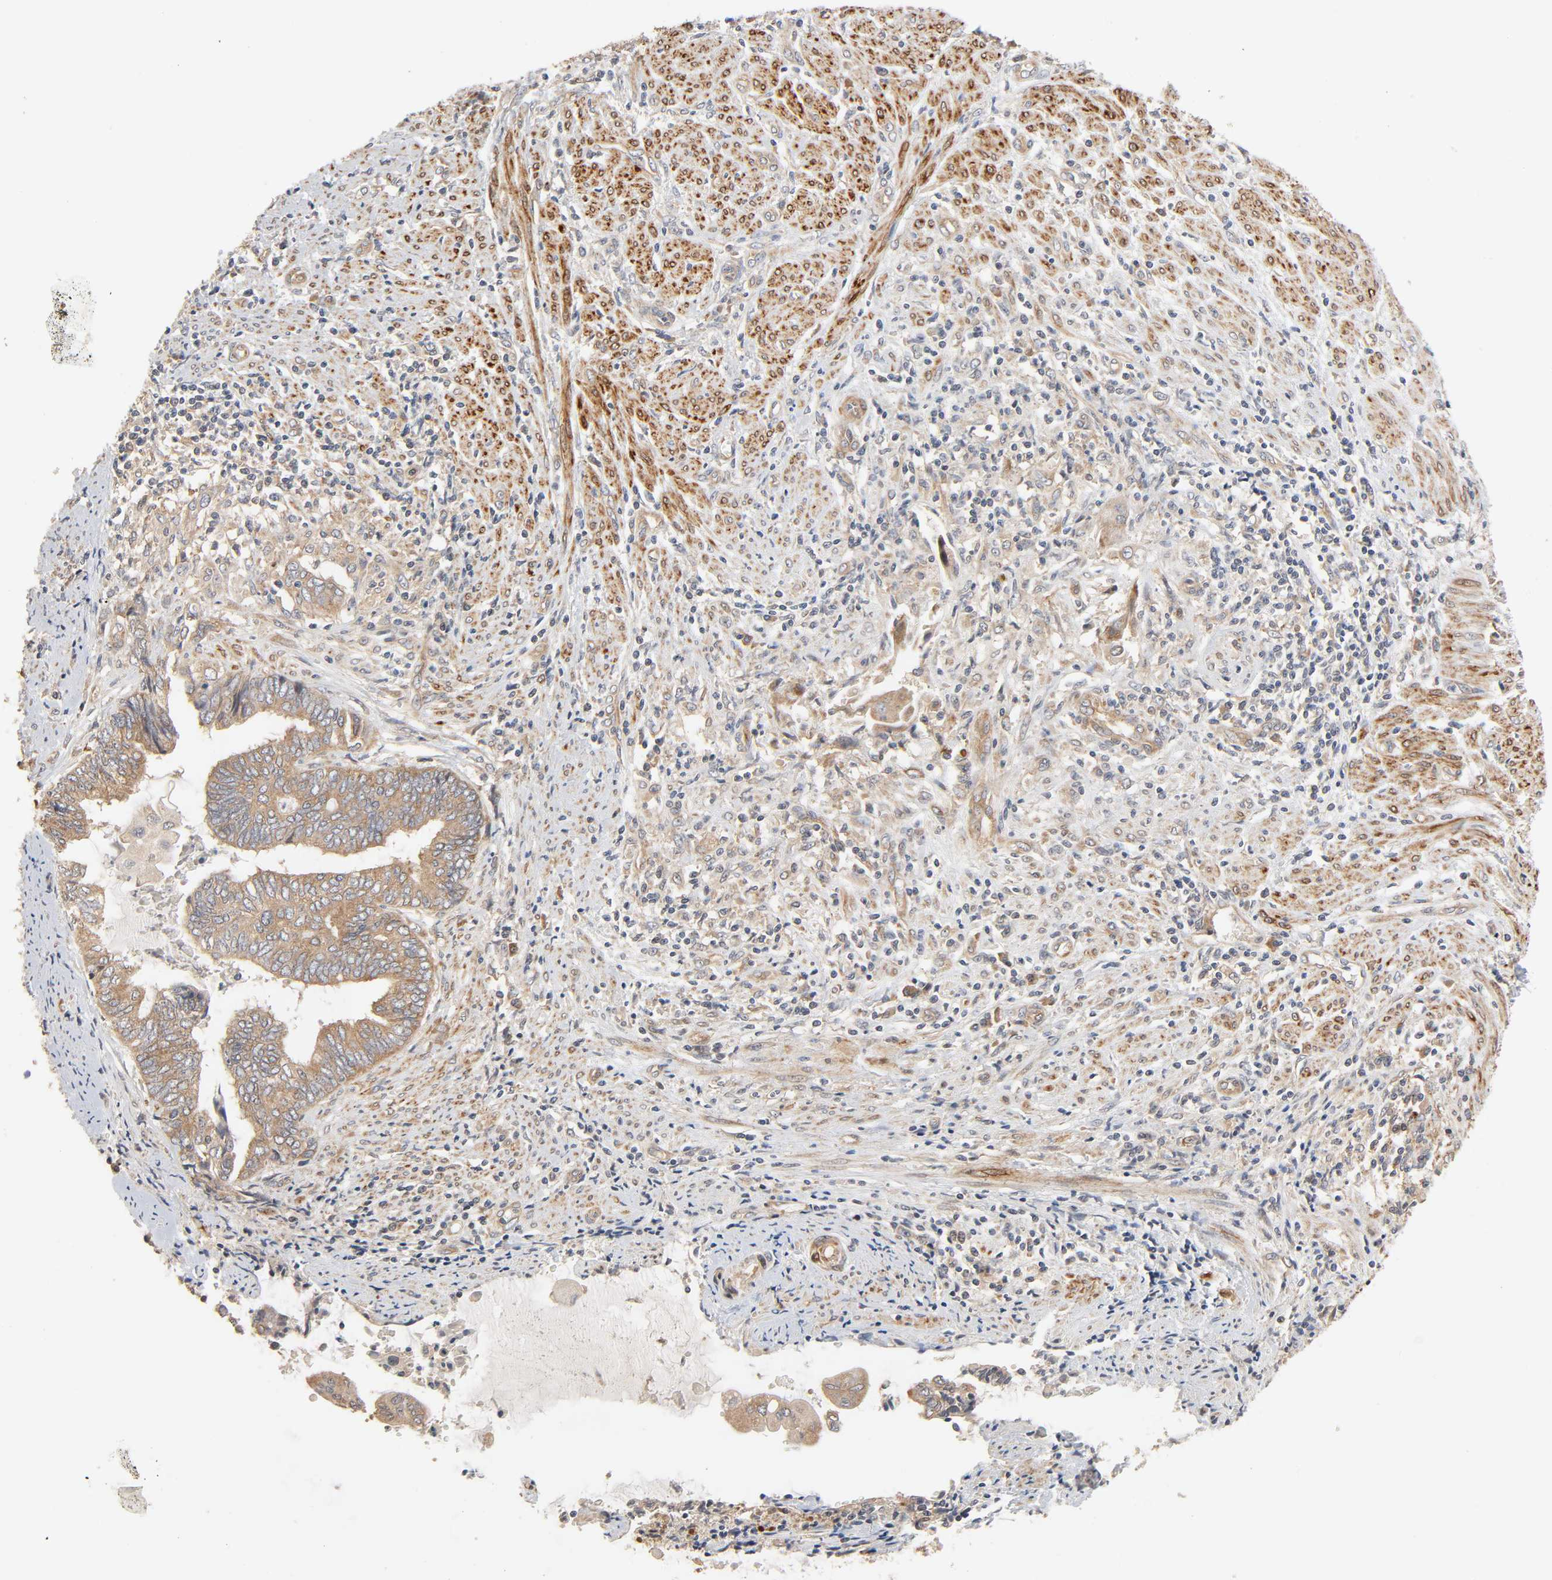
{"staining": {"intensity": "moderate", "quantity": "25%-75%", "location": "cytoplasmic/membranous"}, "tissue": "endometrial cancer", "cell_type": "Tumor cells", "image_type": "cancer", "snomed": [{"axis": "morphology", "description": "Adenocarcinoma, NOS"}, {"axis": "topography", "description": "Uterus"}, {"axis": "topography", "description": "Endometrium"}], "caption": "Approximately 25%-75% of tumor cells in human endometrial adenocarcinoma reveal moderate cytoplasmic/membranous protein positivity as visualized by brown immunohistochemical staining.", "gene": "NEMF", "patient": {"sex": "female", "age": 70}}